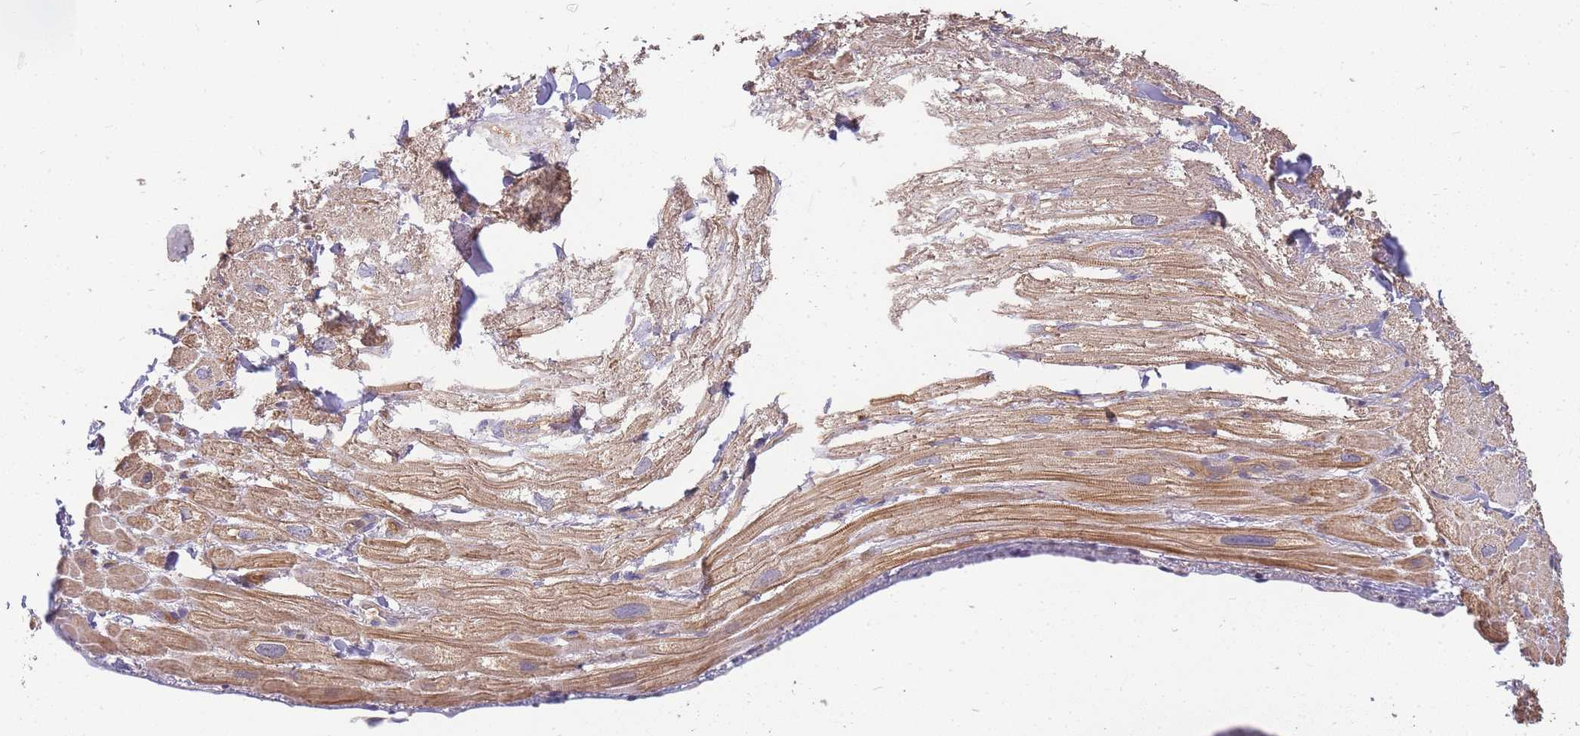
{"staining": {"intensity": "moderate", "quantity": "25%-75%", "location": "cytoplasmic/membranous"}, "tissue": "heart muscle", "cell_type": "Cardiomyocytes", "image_type": "normal", "snomed": [{"axis": "morphology", "description": "Normal tissue, NOS"}, {"axis": "topography", "description": "Heart"}], "caption": "Immunohistochemistry (DAB) staining of normal heart muscle demonstrates moderate cytoplasmic/membranous protein staining in about 25%-75% of cardiomyocytes. The staining was performed using DAB (3,3'-diaminobenzidine) to visualize the protein expression in brown, while the nuclei were stained in blue with hematoxylin (Magnification: 20x).", "gene": "CDKN2AIPNL", "patient": {"sex": "male", "age": 65}}